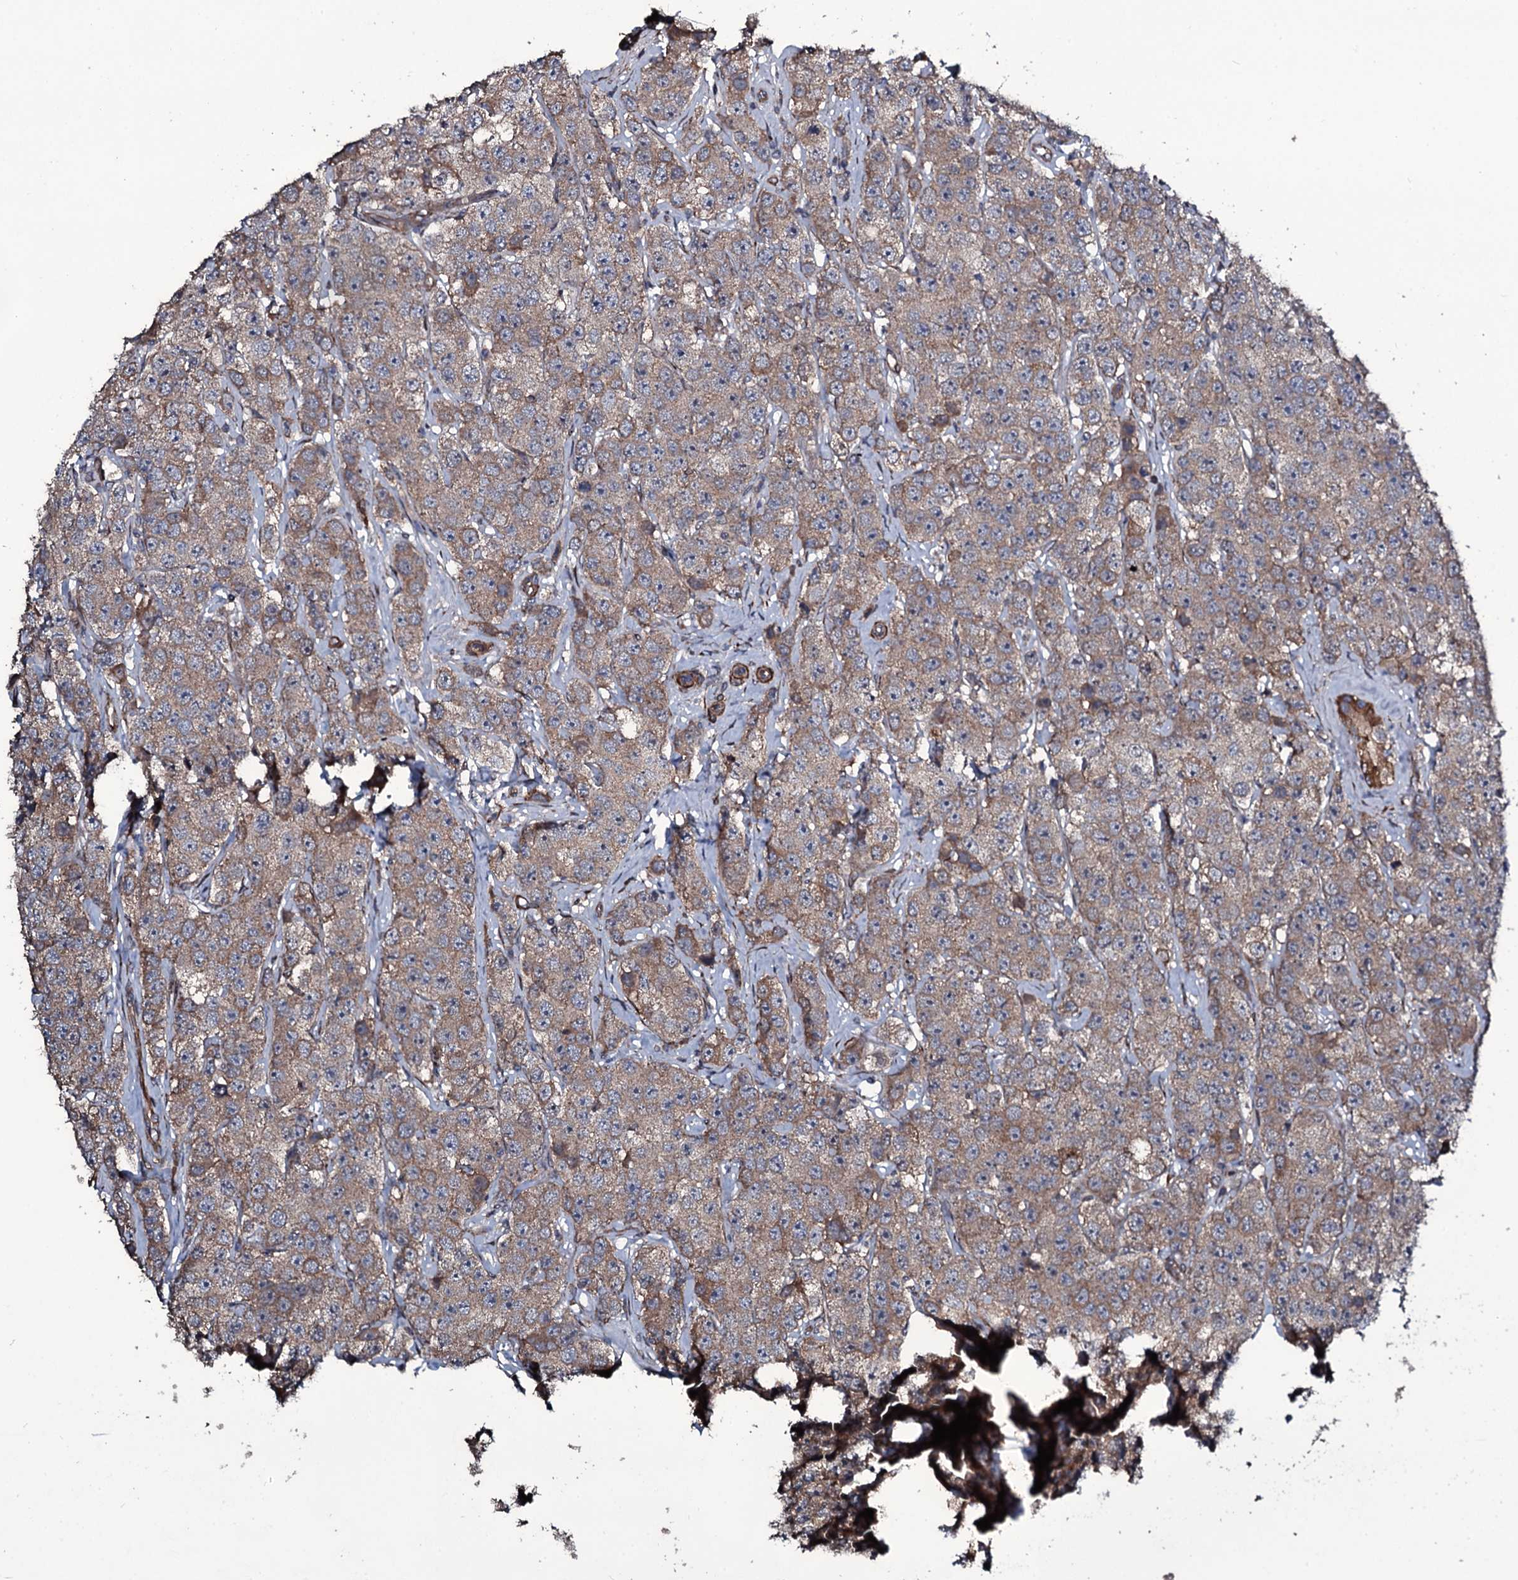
{"staining": {"intensity": "moderate", "quantity": ">75%", "location": "cytoplasmic/membranous"}, "tissue": "testis cancer", "cell_type": "Tumor cells", "image_type": "cancer", "snomed": [{"axis": "morphology", "description": "Seminoma, NOS"}, {"axis": "topography", "description": "Testis"}], "caption": "Immunohistochemistry (IHC) of human testis cancer displays medium levels of moderate cytoplasmic/membranous staining in about >75% of tumor cells.", "gene": "WIPF3", "patient": {"sex": "male", "age": 28}}